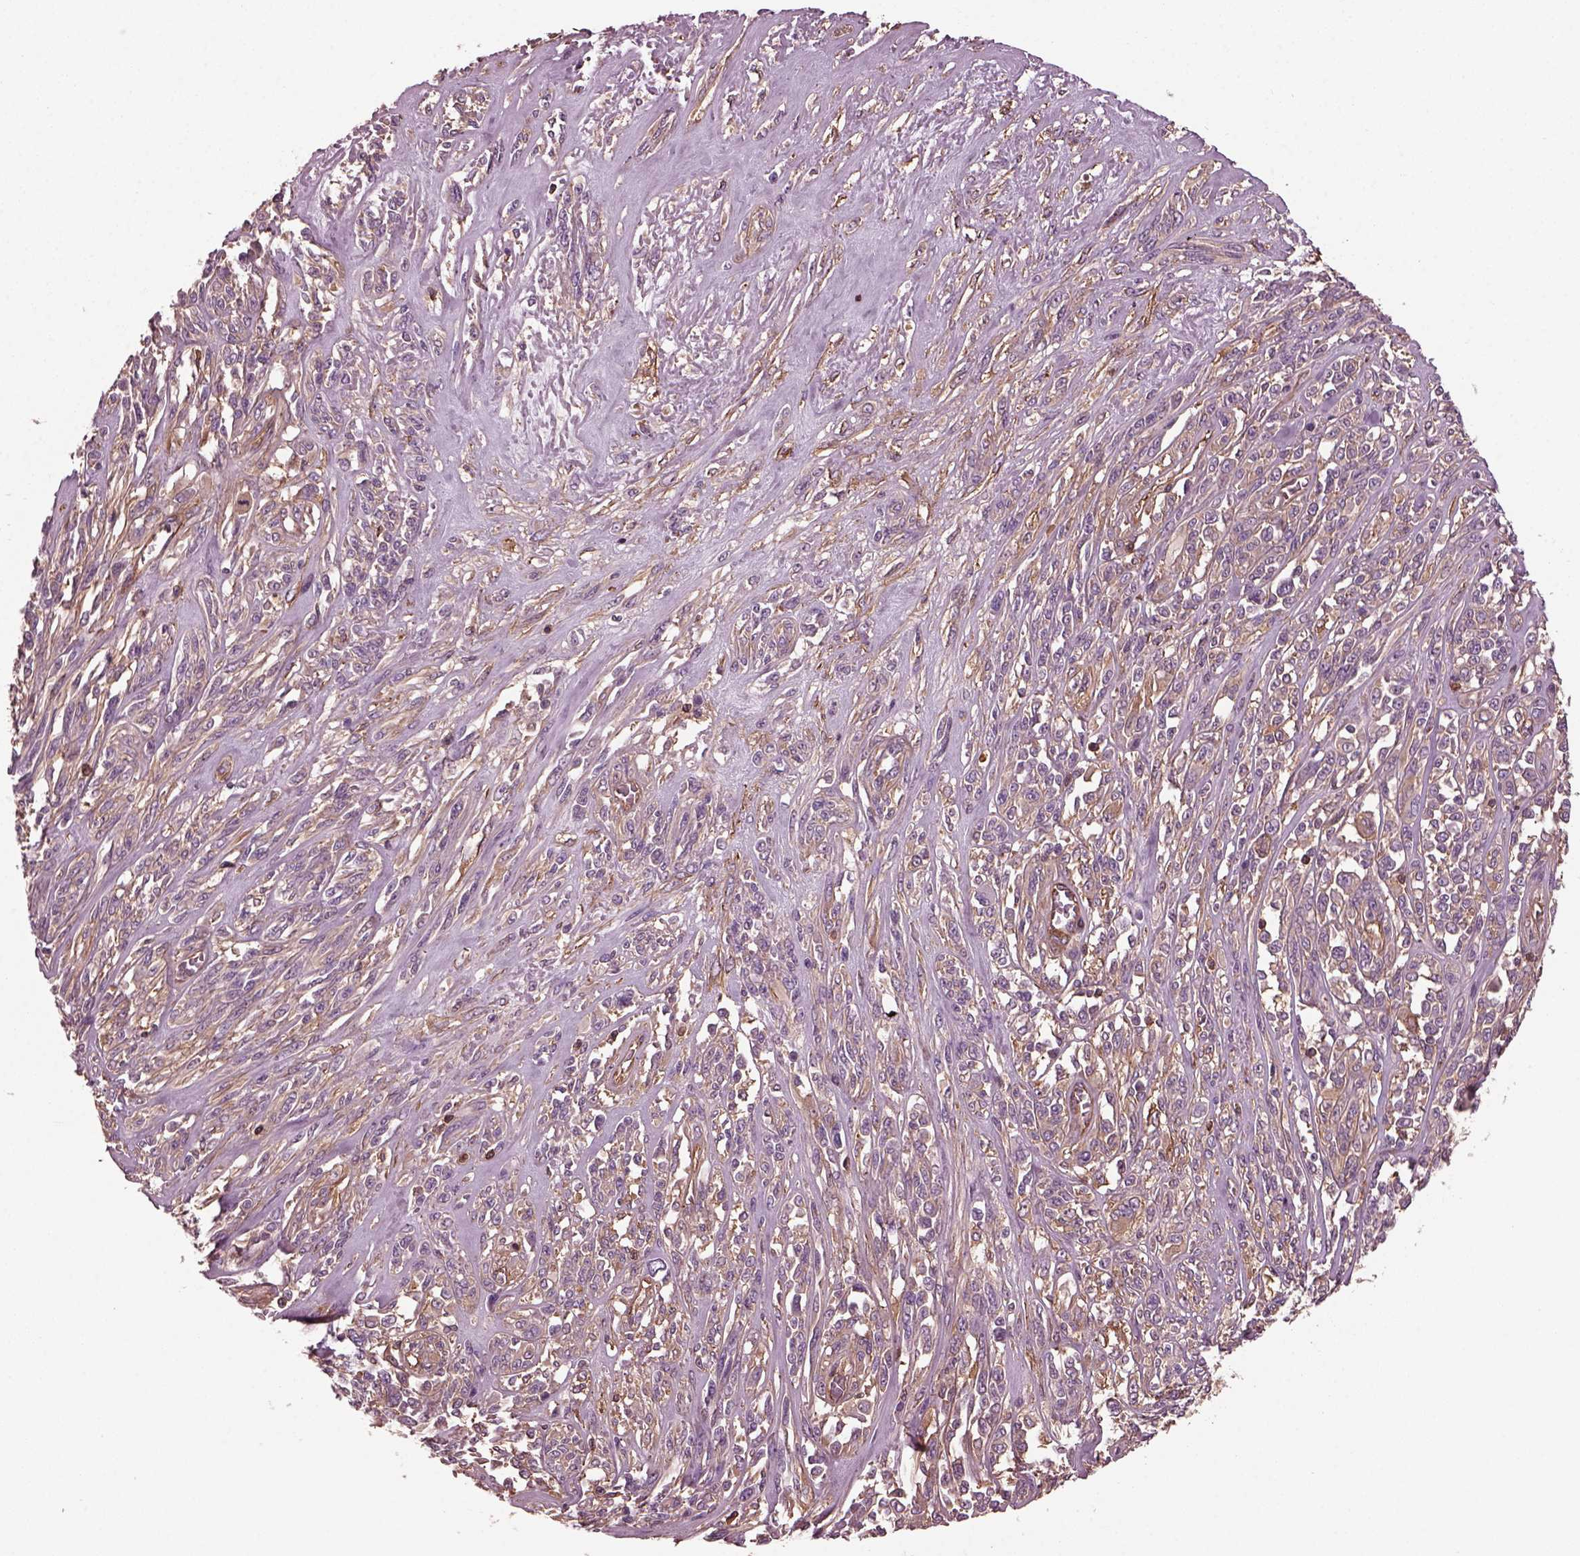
{"staining": {"intensity": "weak", "quantity": ">75%", "location": "cytoplasmic/membranous"}, "tissue": "melanoma", "cell_type": "Tumor cells", "image_type": "cancer", "snomed": [{"axis": "morphology", "description": "Malignant melanoma, NOS"}, {"axis": "topography", "description": "Skin"}], "caption": "Weak cytoplasmic/membranous protein expression is identified in about >75% of tumor cells in melanoma.", "gene": "MYL6", "patient": {"sex": "female", "age": 91}}